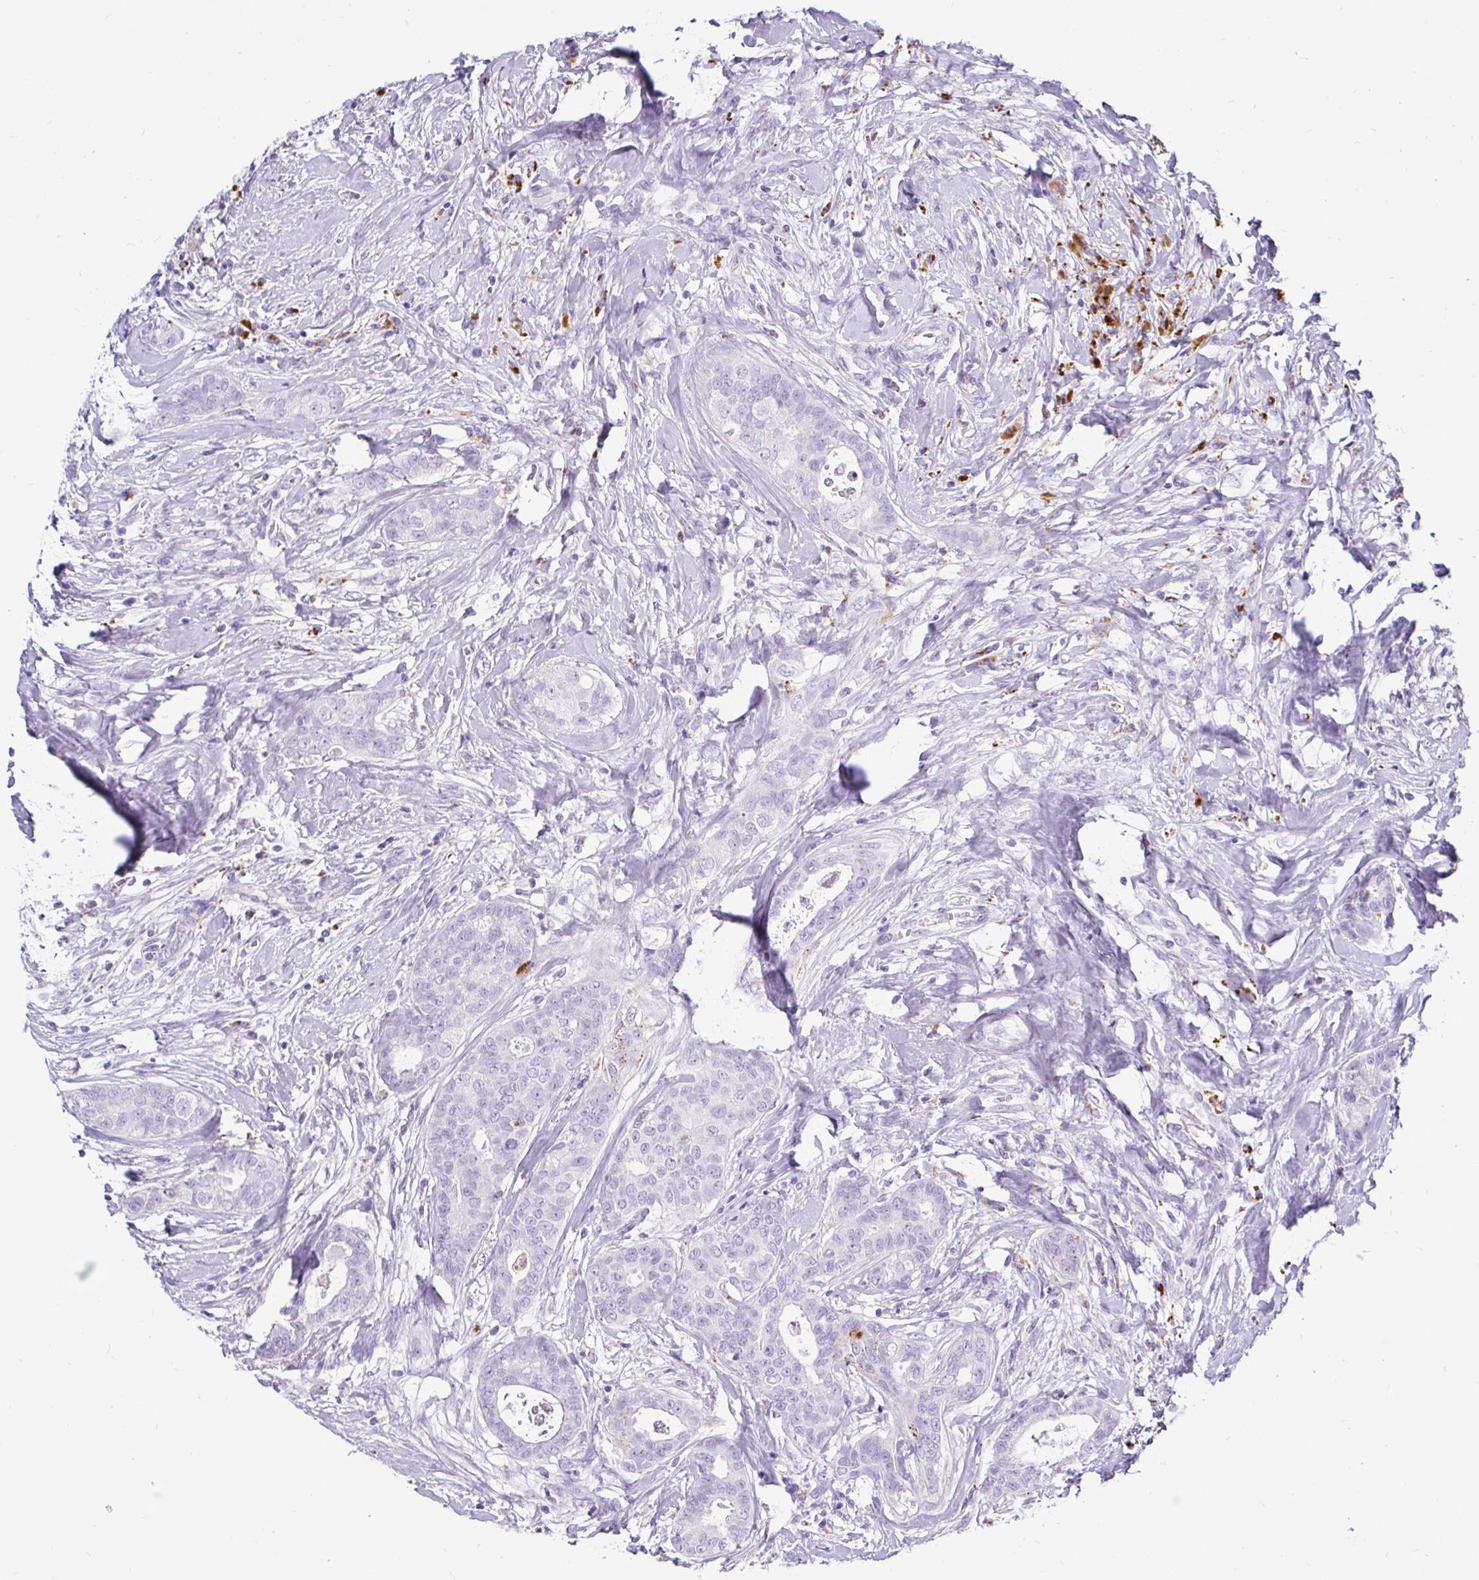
{"staining": {"intensity": "negative", "quantity": "none", "location": "none"}, "tissue": "breast cancer", "cell_type": "Tumor cells", "image_type": "cancer", "snomed": [{"axis": "morphology", "description": "Duct carcinoma"}, {"axis": "topography", "description": "Breast"}], "caption": "Immunohistochemistry of human invasive ductal carcinoma (breast) reveals no expression in tumor cells.", "gene": "CTSZ", "patient": {"sex": "female", "age": 45}}